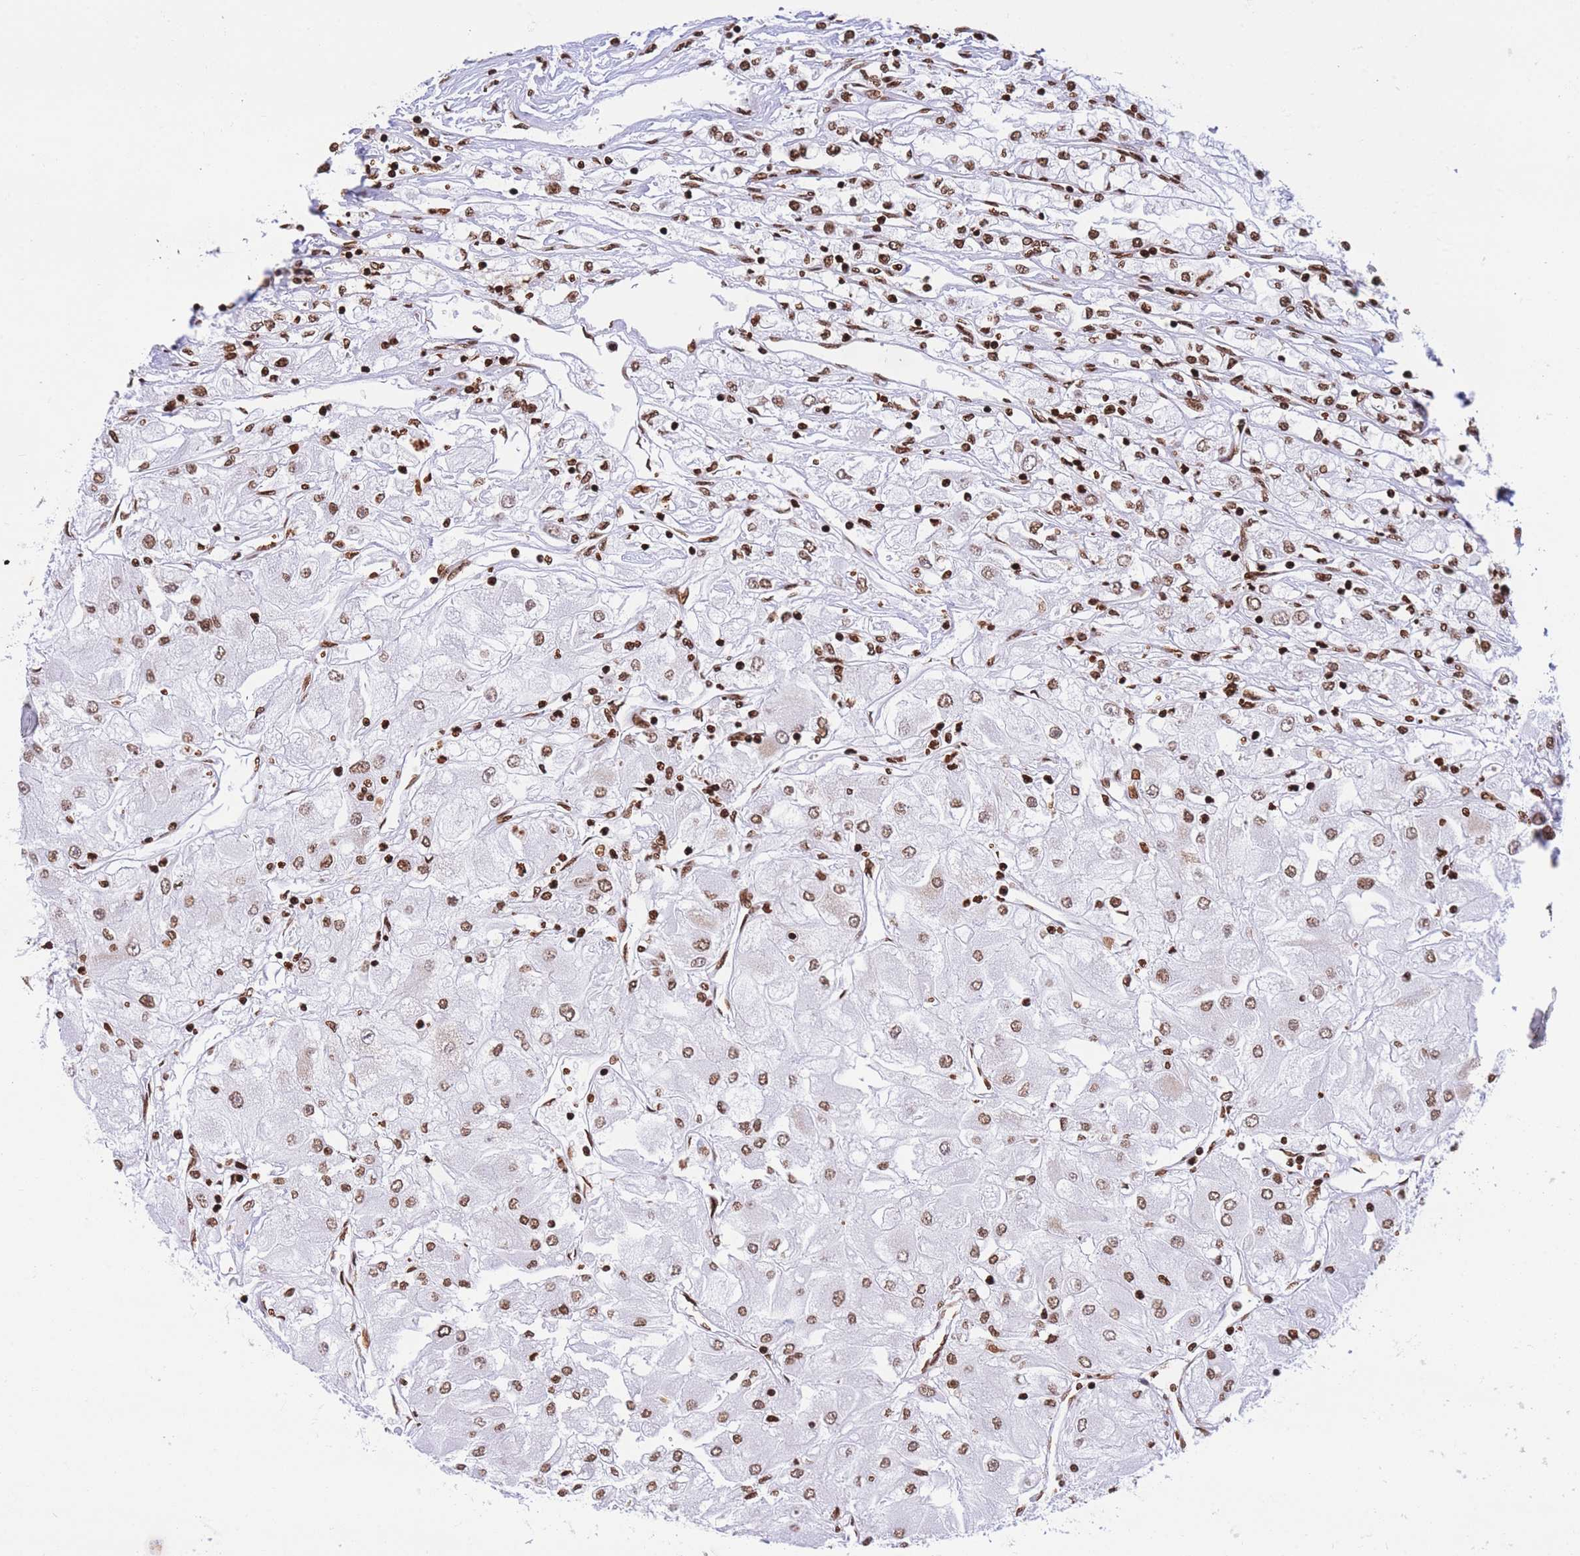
{"staining": {"intensity": "moderate", "quantity": ">75%", "location": "nuclear"}, "tissue": "renal cancer", "cell_type": "Tumor cells", "image_type": "cancer", "snomed": [{"axis": "morphology", "description": "Adenocarcinoma, NOS"}, {"axis": "topography", "description": "Kidney"}], "caption": "Protein expression analysis of renal cancer exhibits moderate nuclear staining in about >75% of tumor cells.", "gene": "H2BC11", "patient": {"sex": "male", "age": 80}}